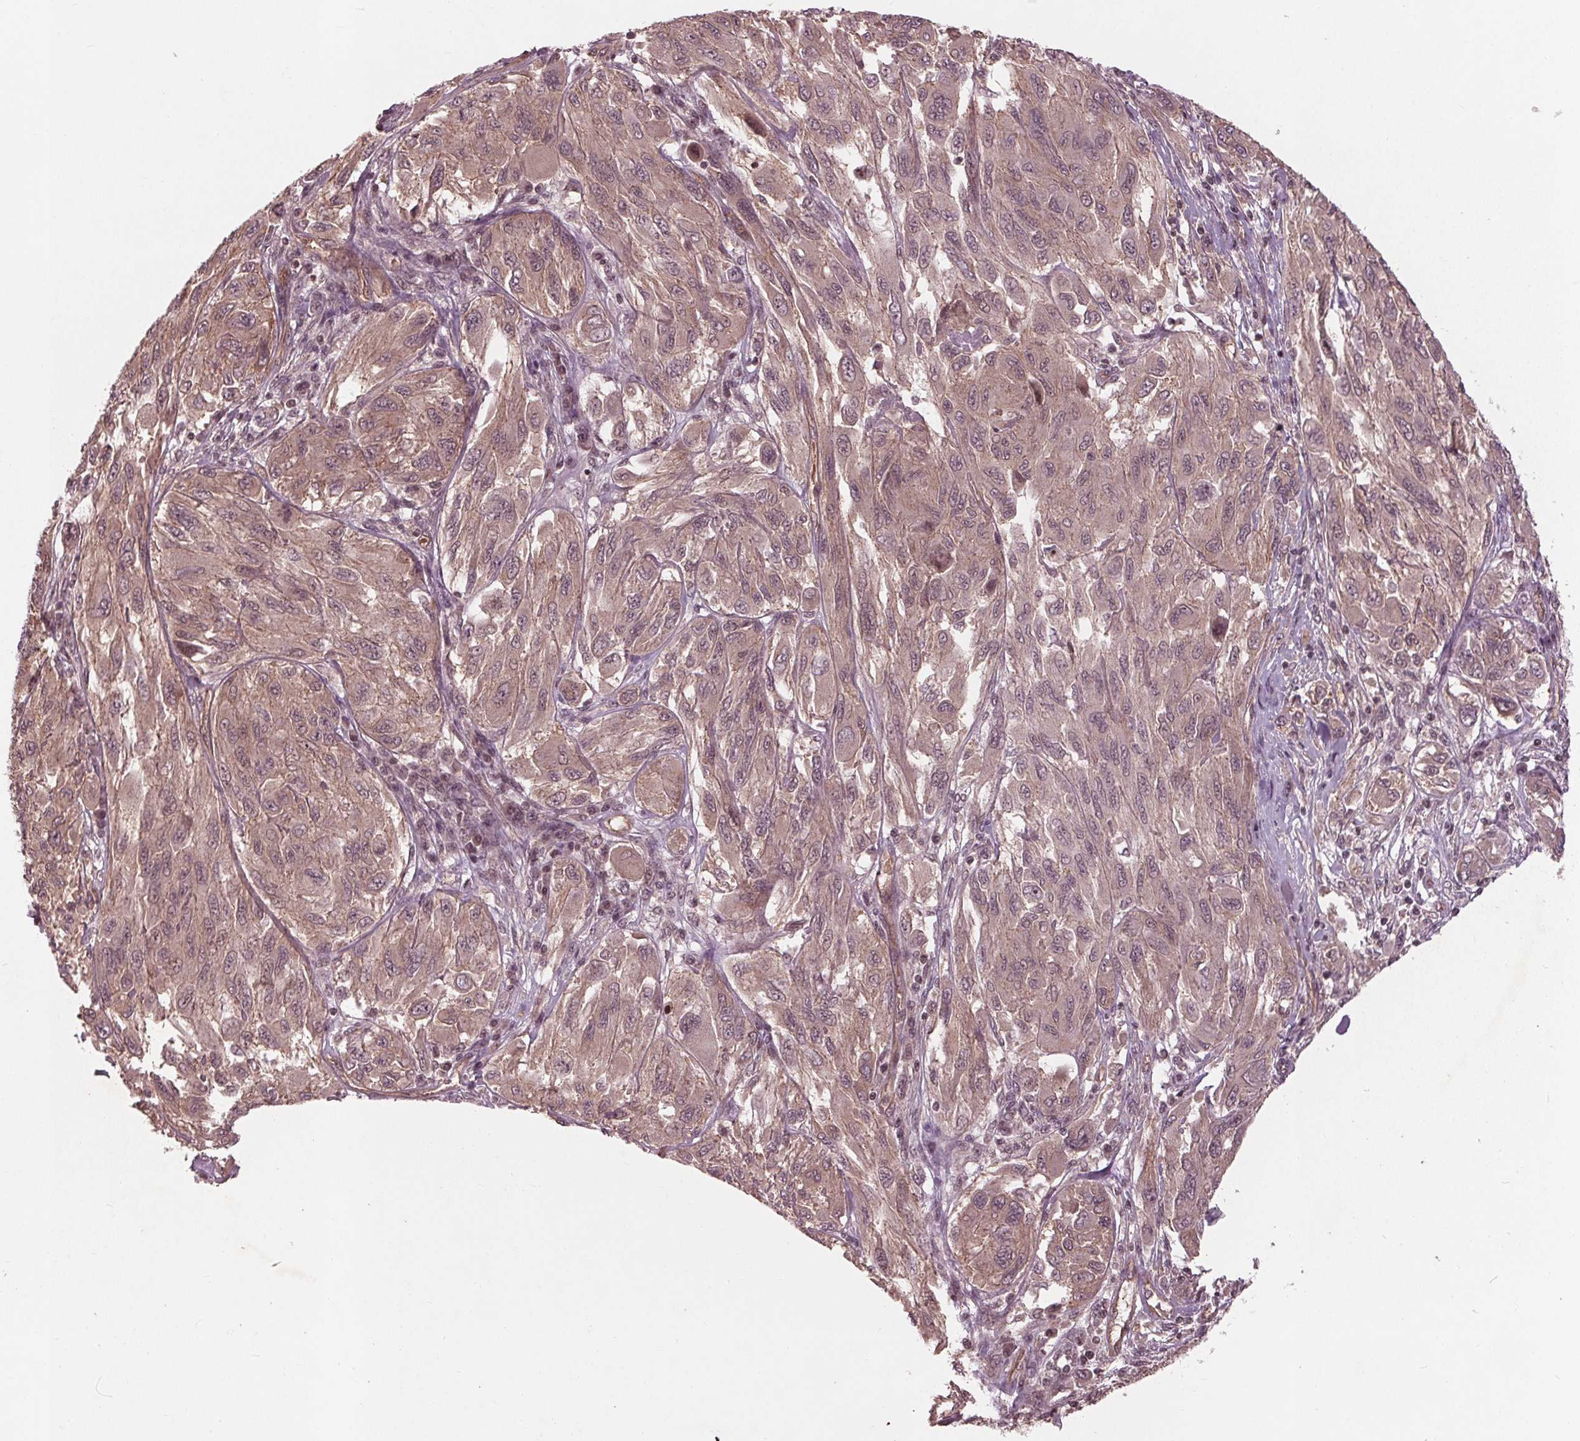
{"staining": {"intensity": "weak", "quantity": "25%-75%", "location": "cytoplasmic/membranous"}, "tissue": "melanoma", "cell_type": "Tumor cells", "image_type": "cancer", "snomed": [{"axis": "morphology", "description": "Malignant melanoma, NOS"}, {"axis": "topography", "description": "Skin"}], "caption": "Immunohistochemical staining of human malignant melanoma shows weak cytoplasmic/membranous protein staining in approximately 25%-75% of tumor cells.", "gene": "BTBD1", "patient": {"sex": "female", "age": 91}}